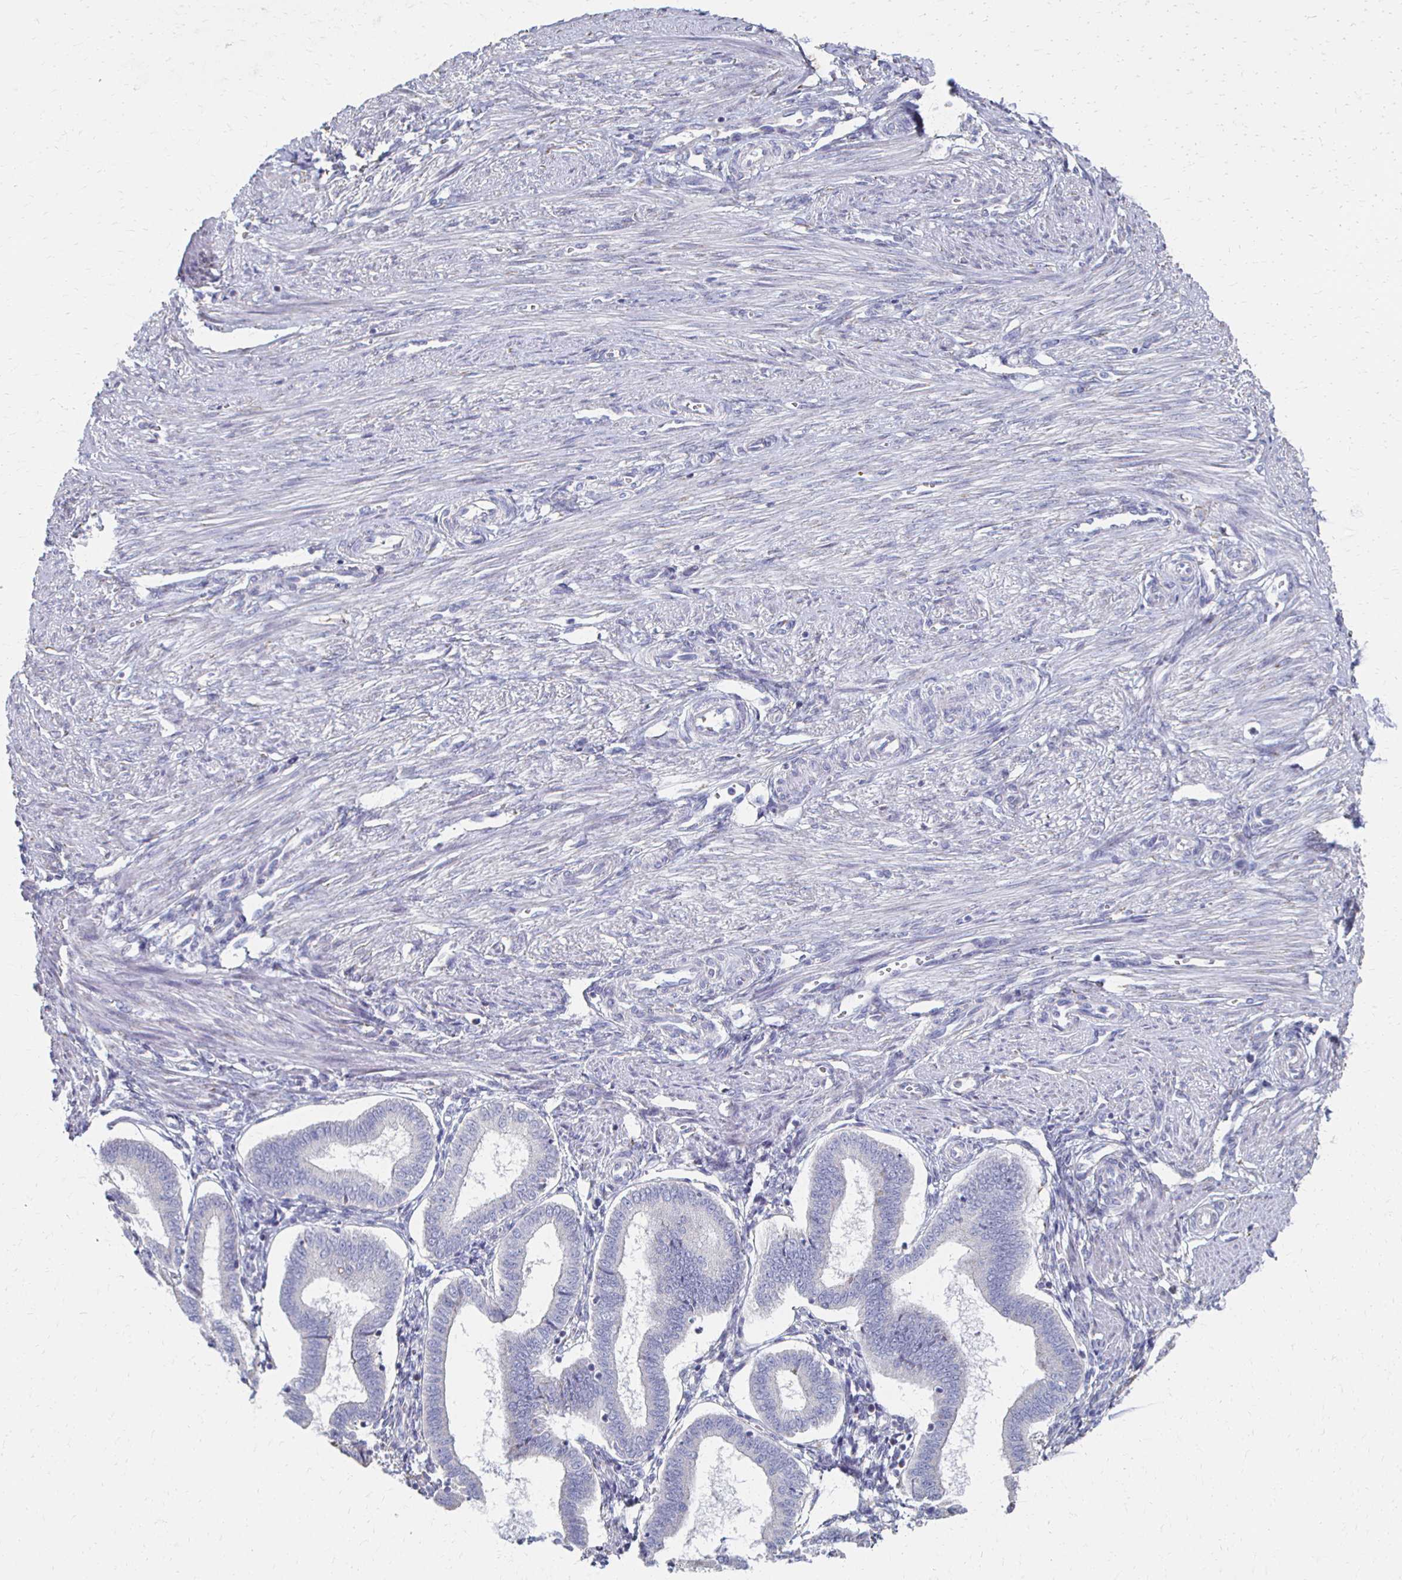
{"staining": {"intensity": "negative", "quantity": "none", "location": "none"}, "tissue": "endometrium", "cell_type": "Cells in endometrial stroma", "image_type": "normal", "snomed": [{"axis": "morphology", "description": "Normal tissue, NOS"}, {"axis": "topography", "description": "Endometrium"}], "caption": "Immunohistochemistry (IHC) photomicrograph of normal human endometrium stained for a protein (brown), which demonstrates no staining in cells in endometrial stroma.", "gene": "ATP1A3", "patient": {"sex": "female", "age": 24}}